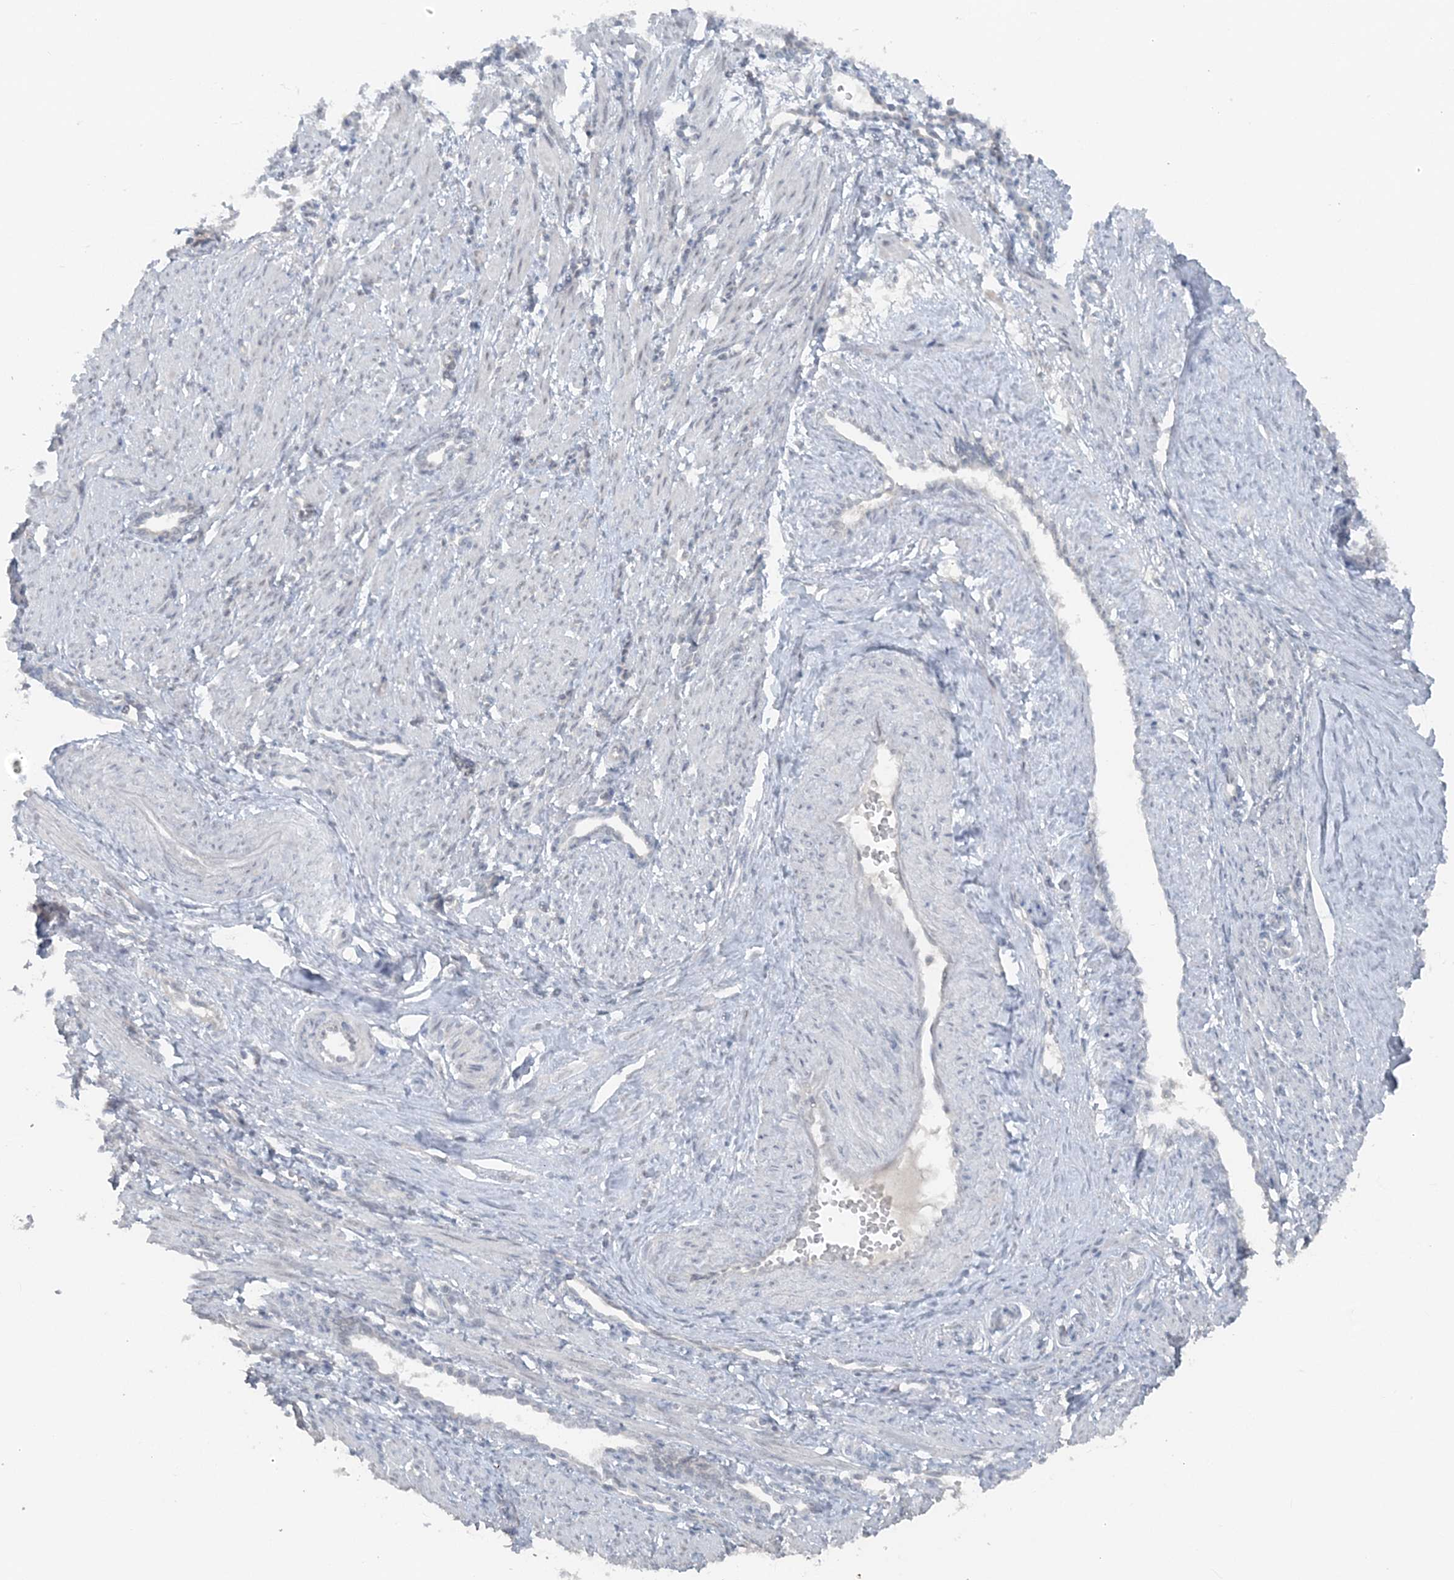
{"staining": {"intensity": "negative", "quantity": "none", "location": "none"}, "tissue": "smooth muscle", "cell_type": "Smooth muscle cells", "image_type": "normal", "snomed": [{"axis": "morphology", "description": "Normal tissue, NOS"}, {"axis": "topography", "description": "Endometrium"}], "caption": "Immunohistochemical staining of benign human smooth muscle demonstrates no significant expression in smooth muscle cells.", "gene": "ATP11A", "patient": {"sex": "female", "age": 33}}